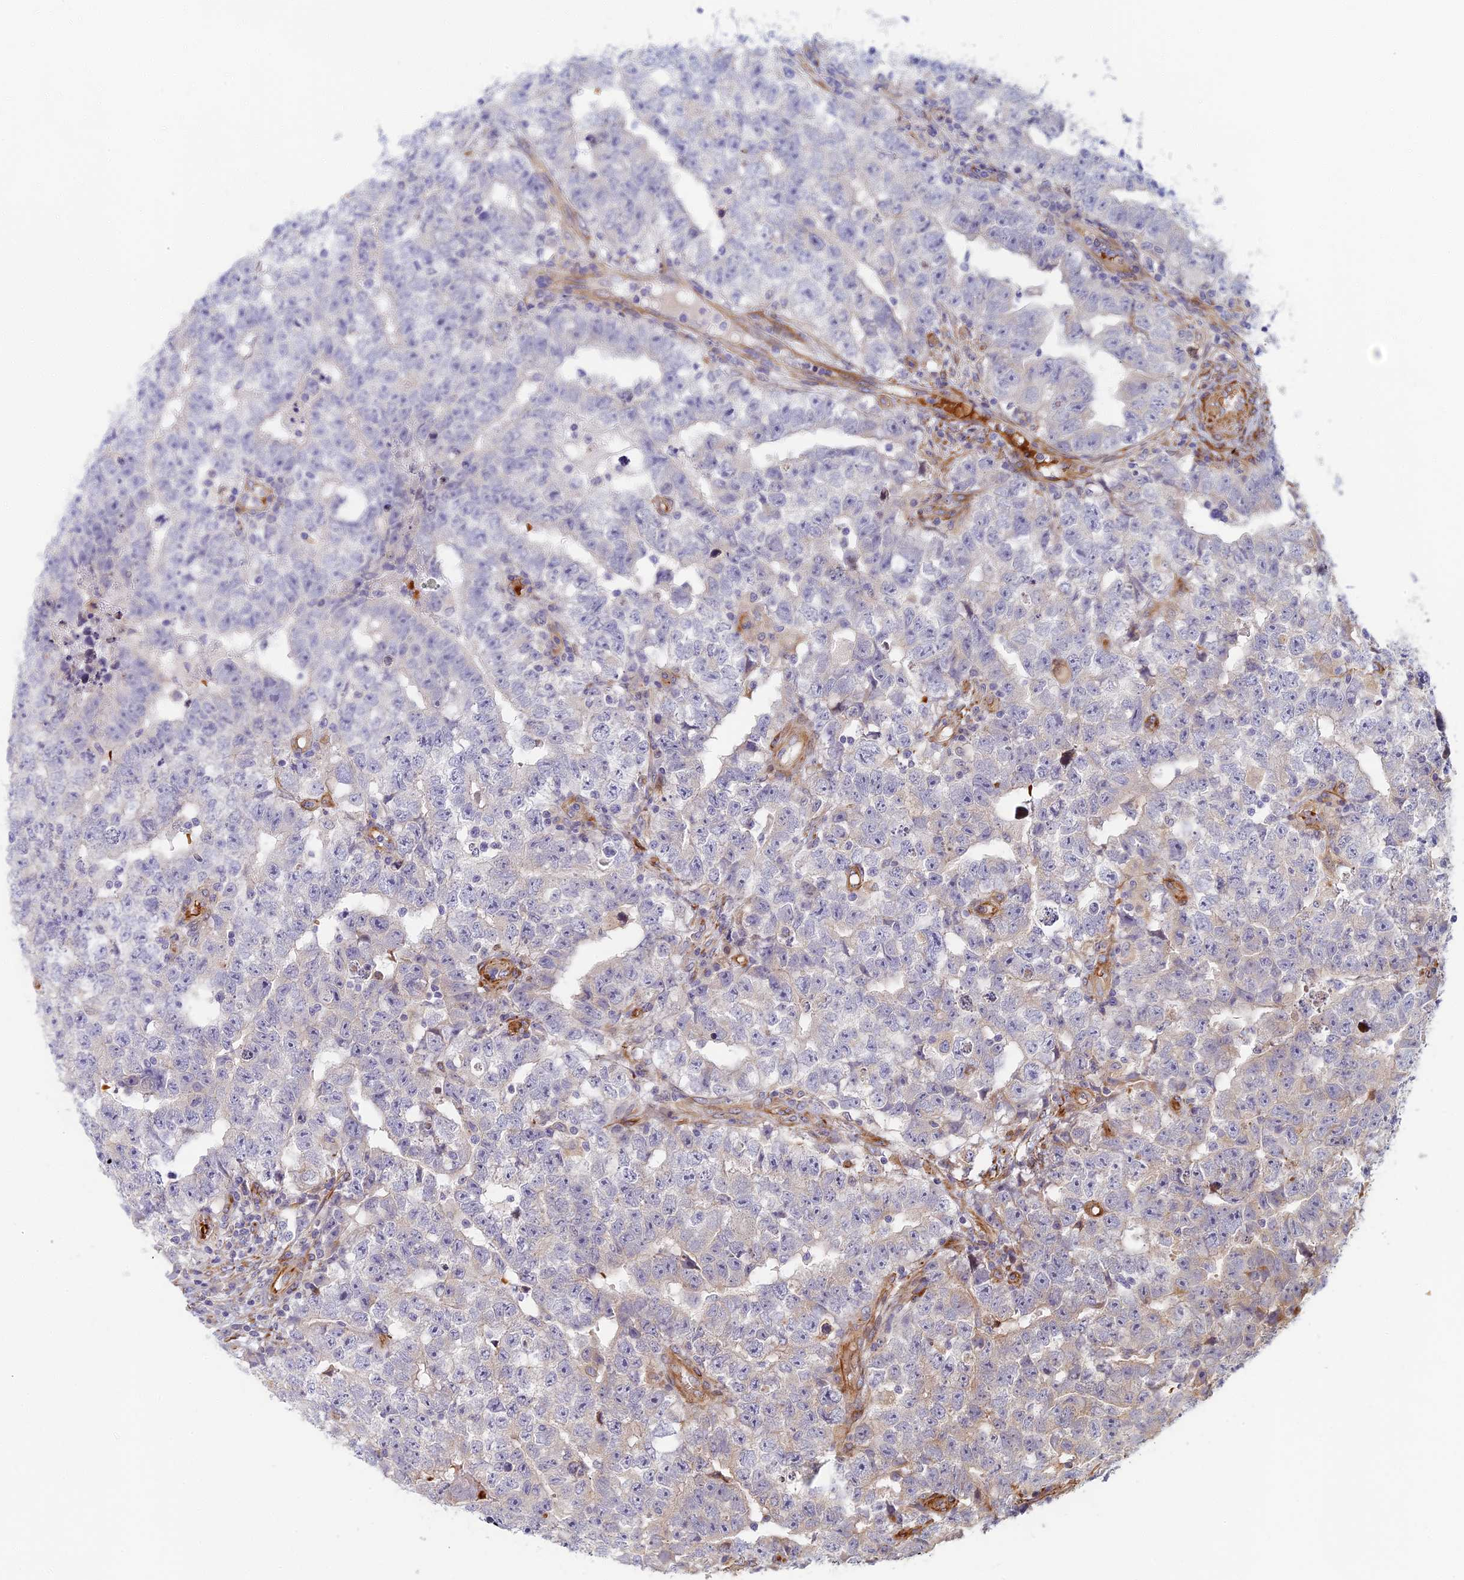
{"staining": {"intensity": "negative", "quantity": "none", "location": "none"}, "tissue": "testis cancer", "cell_type": "Tumor cells", "image_type": "cancer", "snomed": [{"axis": "morphology", "description": "Carcinoma, Embryonal, NOS"}, {"axis": "topography", "description": "Testis"}], "caption": "Immunohistochemical staining of testis cancer displays no significant expression in tumor cells. (DAB (3,3'-diaminobenzidine) immunohistochemistry (IHC) visualized using brightfield microscopy, high magnification).", "gene": "ABCB10", "patient": {"sex": "male", "age": 25}}